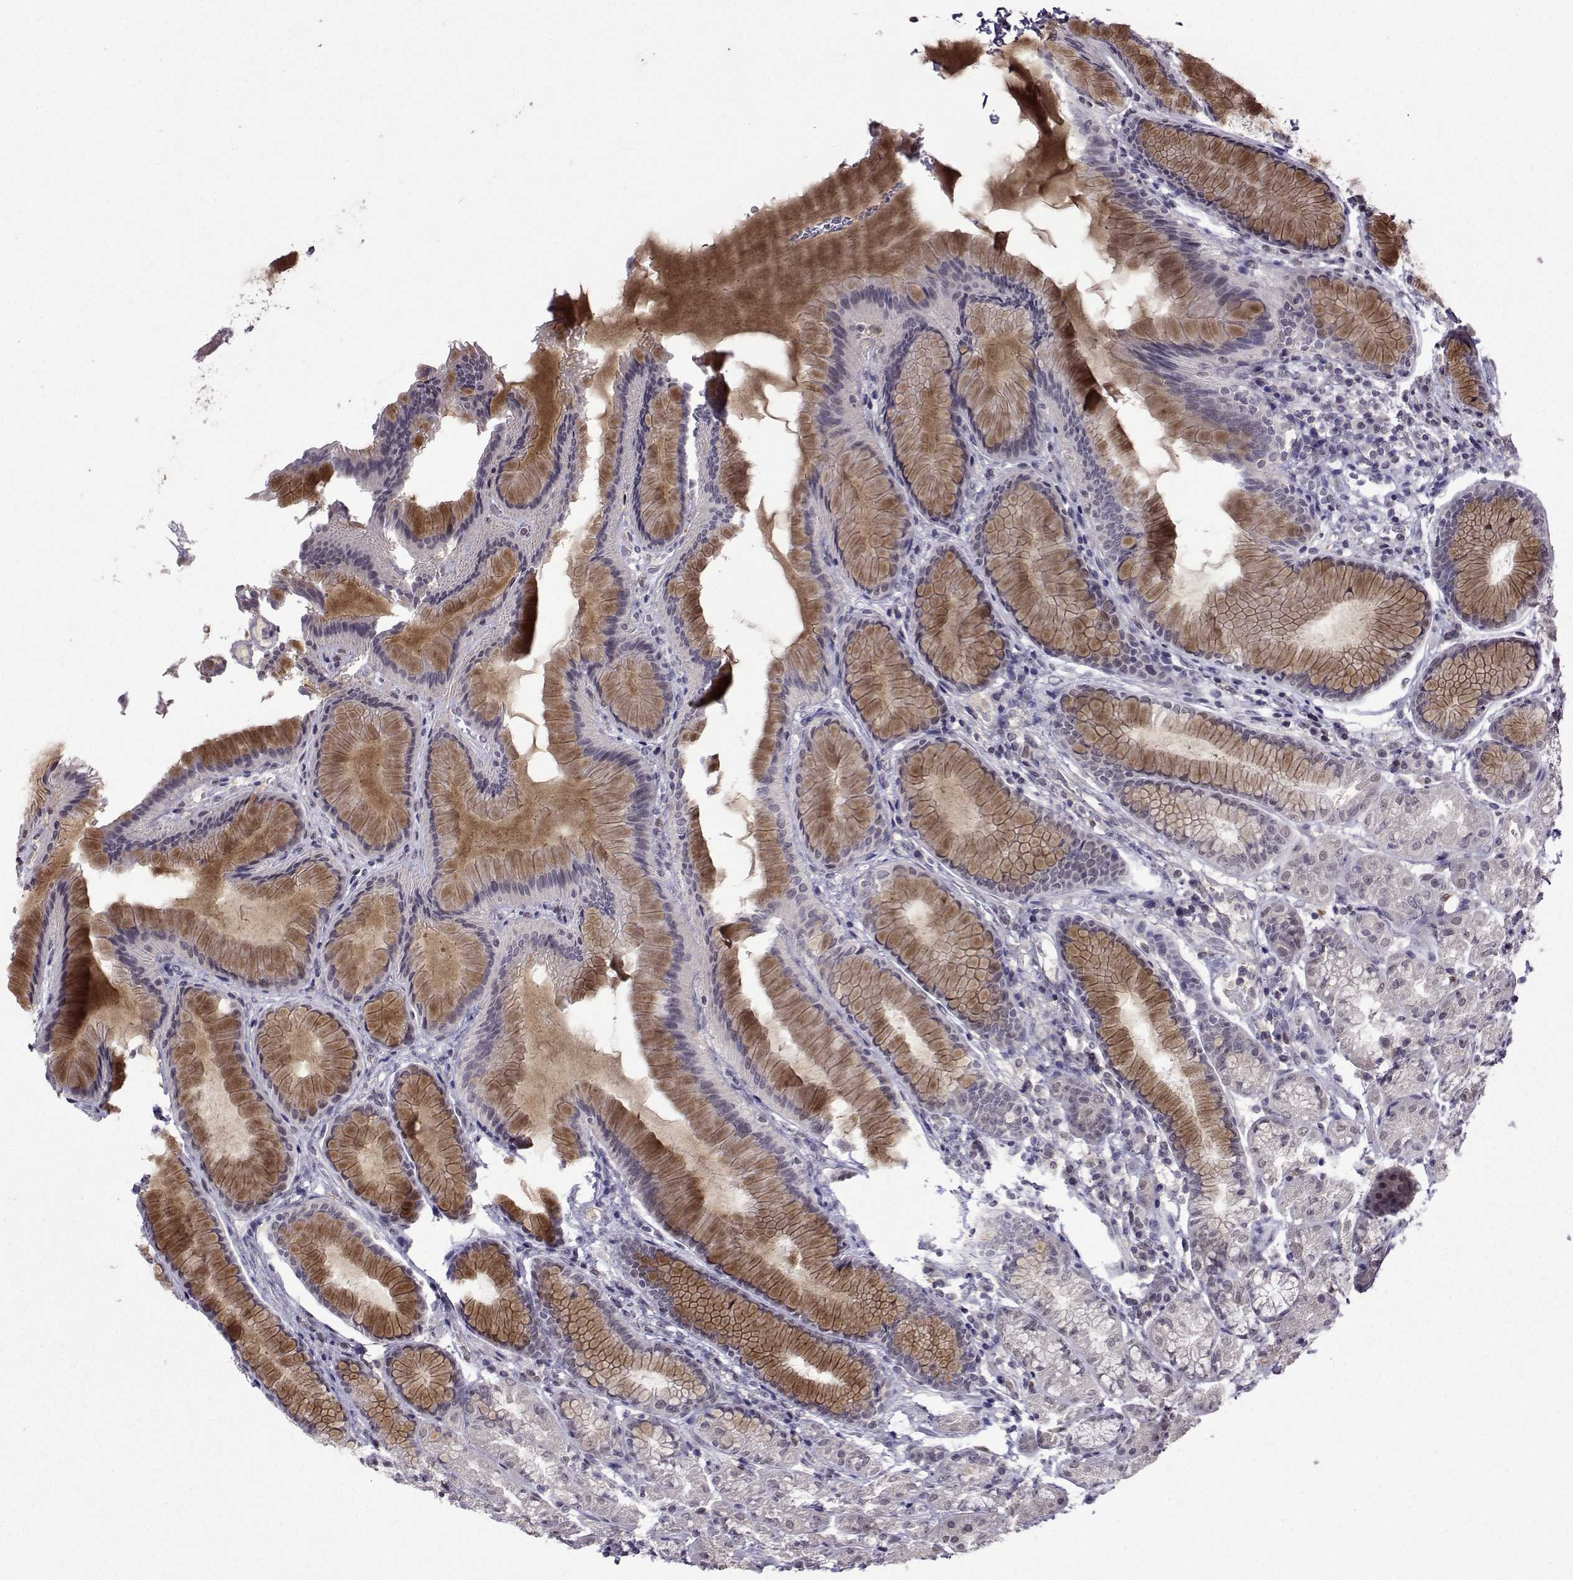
{"staining": {"intensity": "moderate", "quantity": ">75%", "location": "cytoplasmic/membranous"}, "tissue": "stomach", "cell_type": "Glandular cells", "image_type": "normal", "snomed": [{"axis": "morphology", "description": "Normal tissue, NOS"}, {"axis": "morphology", "description": "Adenocarcinoma, NOS"}, {"axis": "topography", "description": "Stomach"}], "caption": "The immunohistochemical stain highlights moderate cytoplasmic/membranous expression in glandular cells of unremarkable stomach.", "gene": "CCL28", "patient": {"sex": "female", "age": 79}}